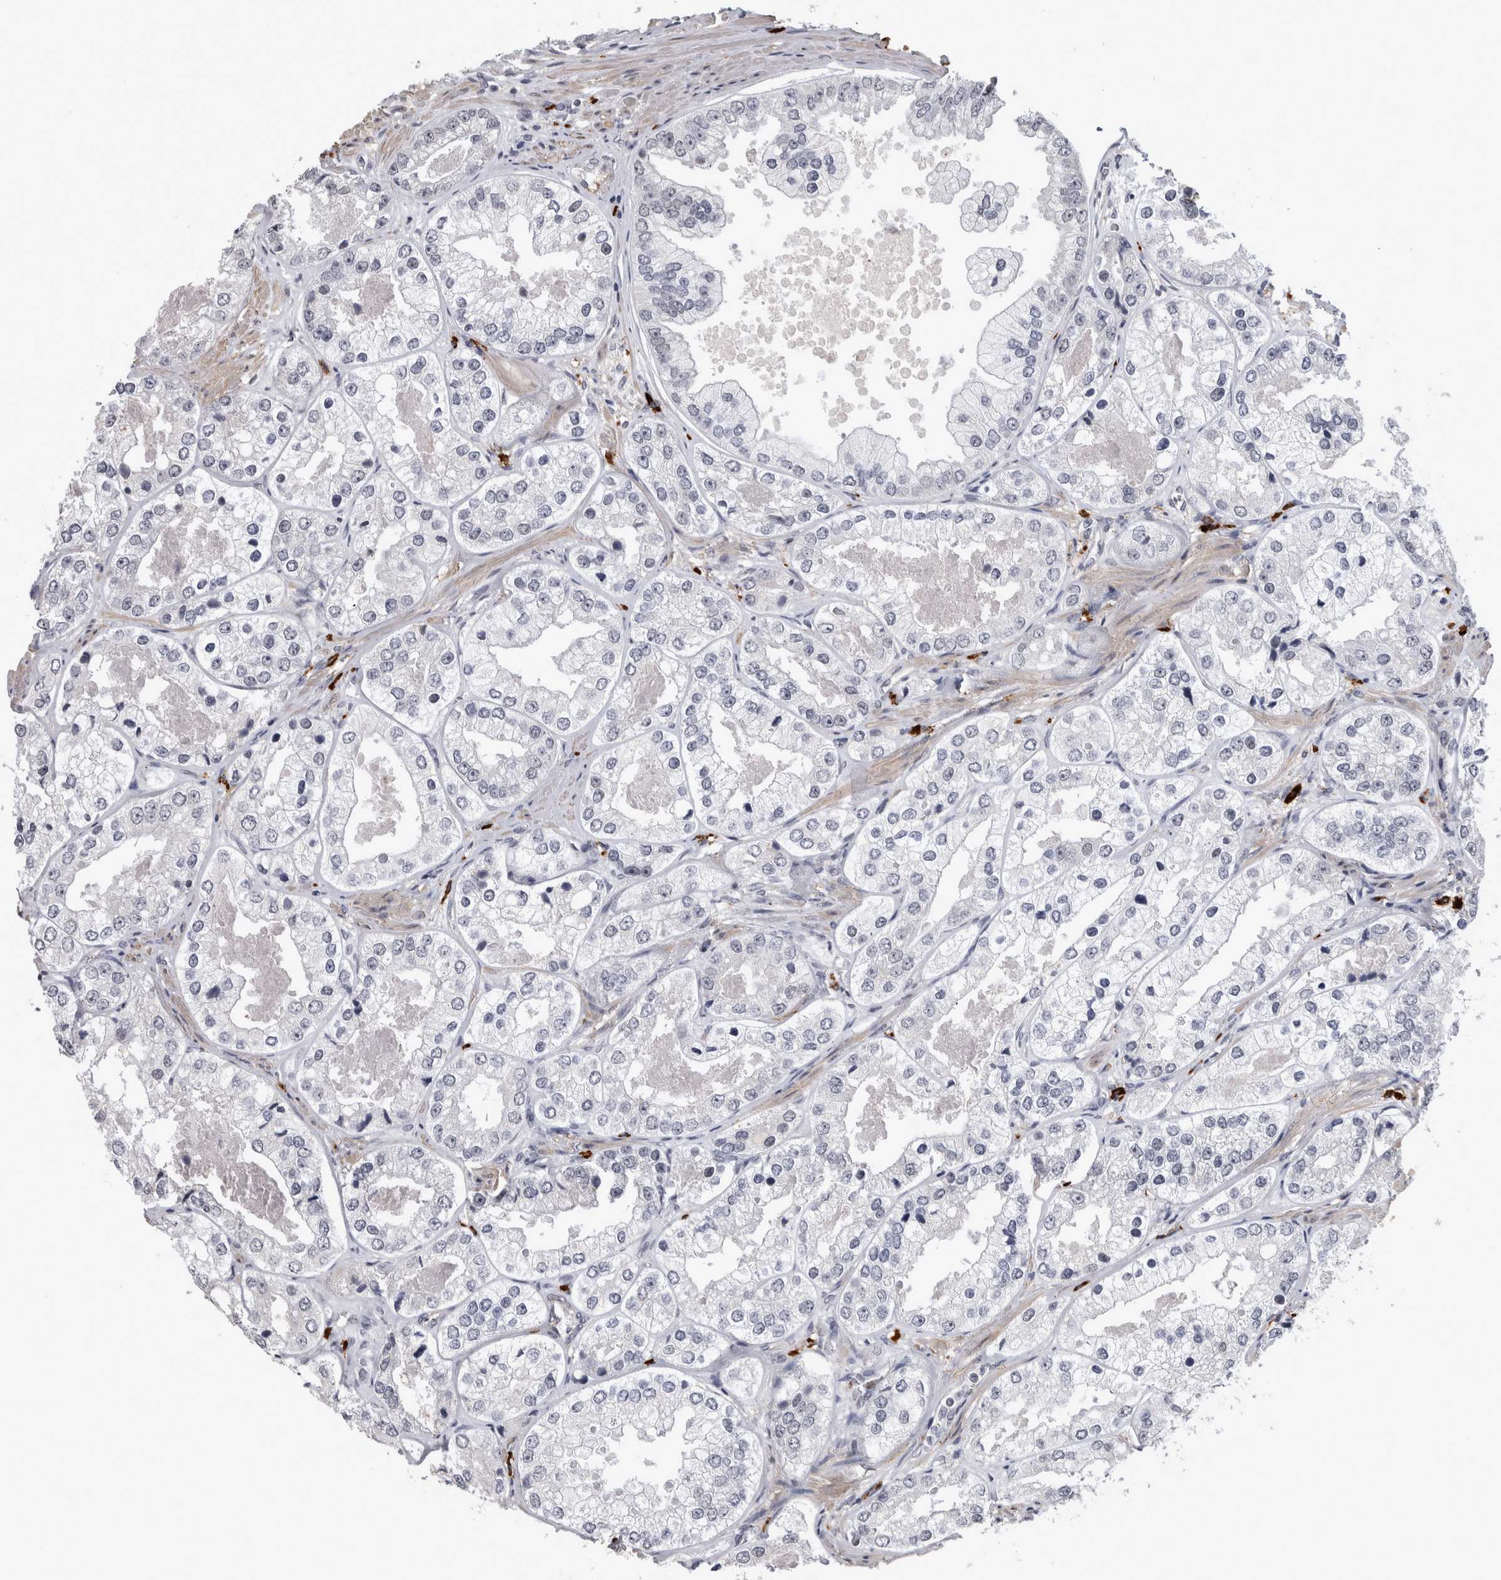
{"staining": {"intensity": "negative", "quantity": "none", "location": "none"}, "tissue": "prostate cancer", "cell_type": "Tumor cells", "image_type": "cancer", "snomed": [{"axis": "morphology", "description": "Adenocarcinoma, High grade"}, {"axis": "topography", "description": "Prostate"}], "caption": "Human adenocarcinoma (high-grade) (prostate) stained for a protein using immunohistochemistry exhibits no staining in tumor cells.", "gene": "PEBP4", "patient": {"sex": "male", "age": 61}}